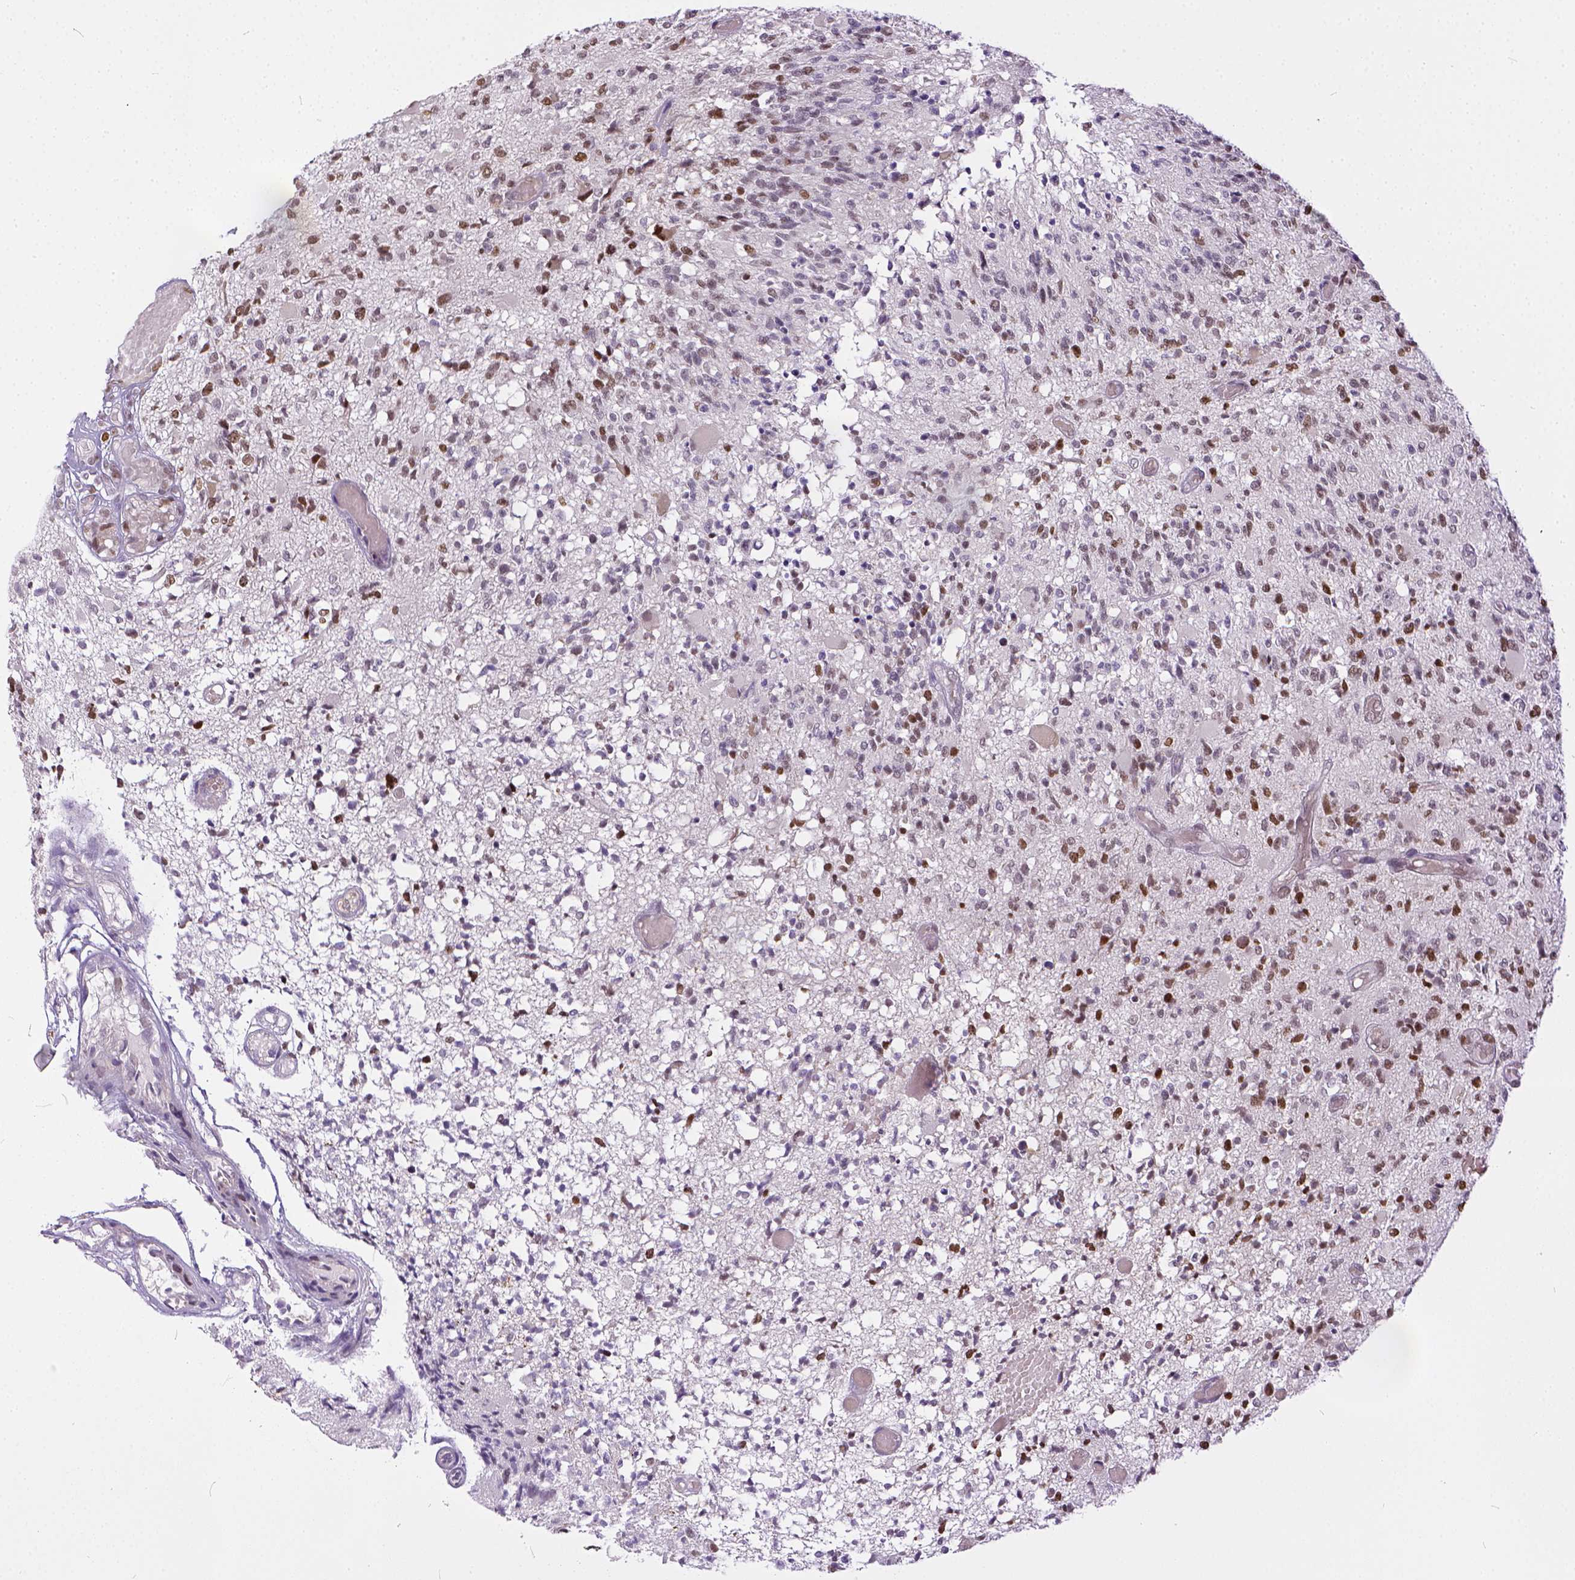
{"staining": {"intensity": "moderate", "quantity": ">75%", "location": "nuclear"}, "tissue": "glioma", "cell_type": "Tumor cells", "image_type": "cancer", "snomed": [{"axis": "morphology", "description": "Glioma, malignant, High grade"}, {"axis": "topography", "description": "Brain"}], "caption": "Immunohistochemistry (IHC) of human glioma exhibits medium levels of moderate nuclear staining in about >75% of tumor cells.", "gene": "ERCC1", "patient": {"sex": "female", "age": 63}}